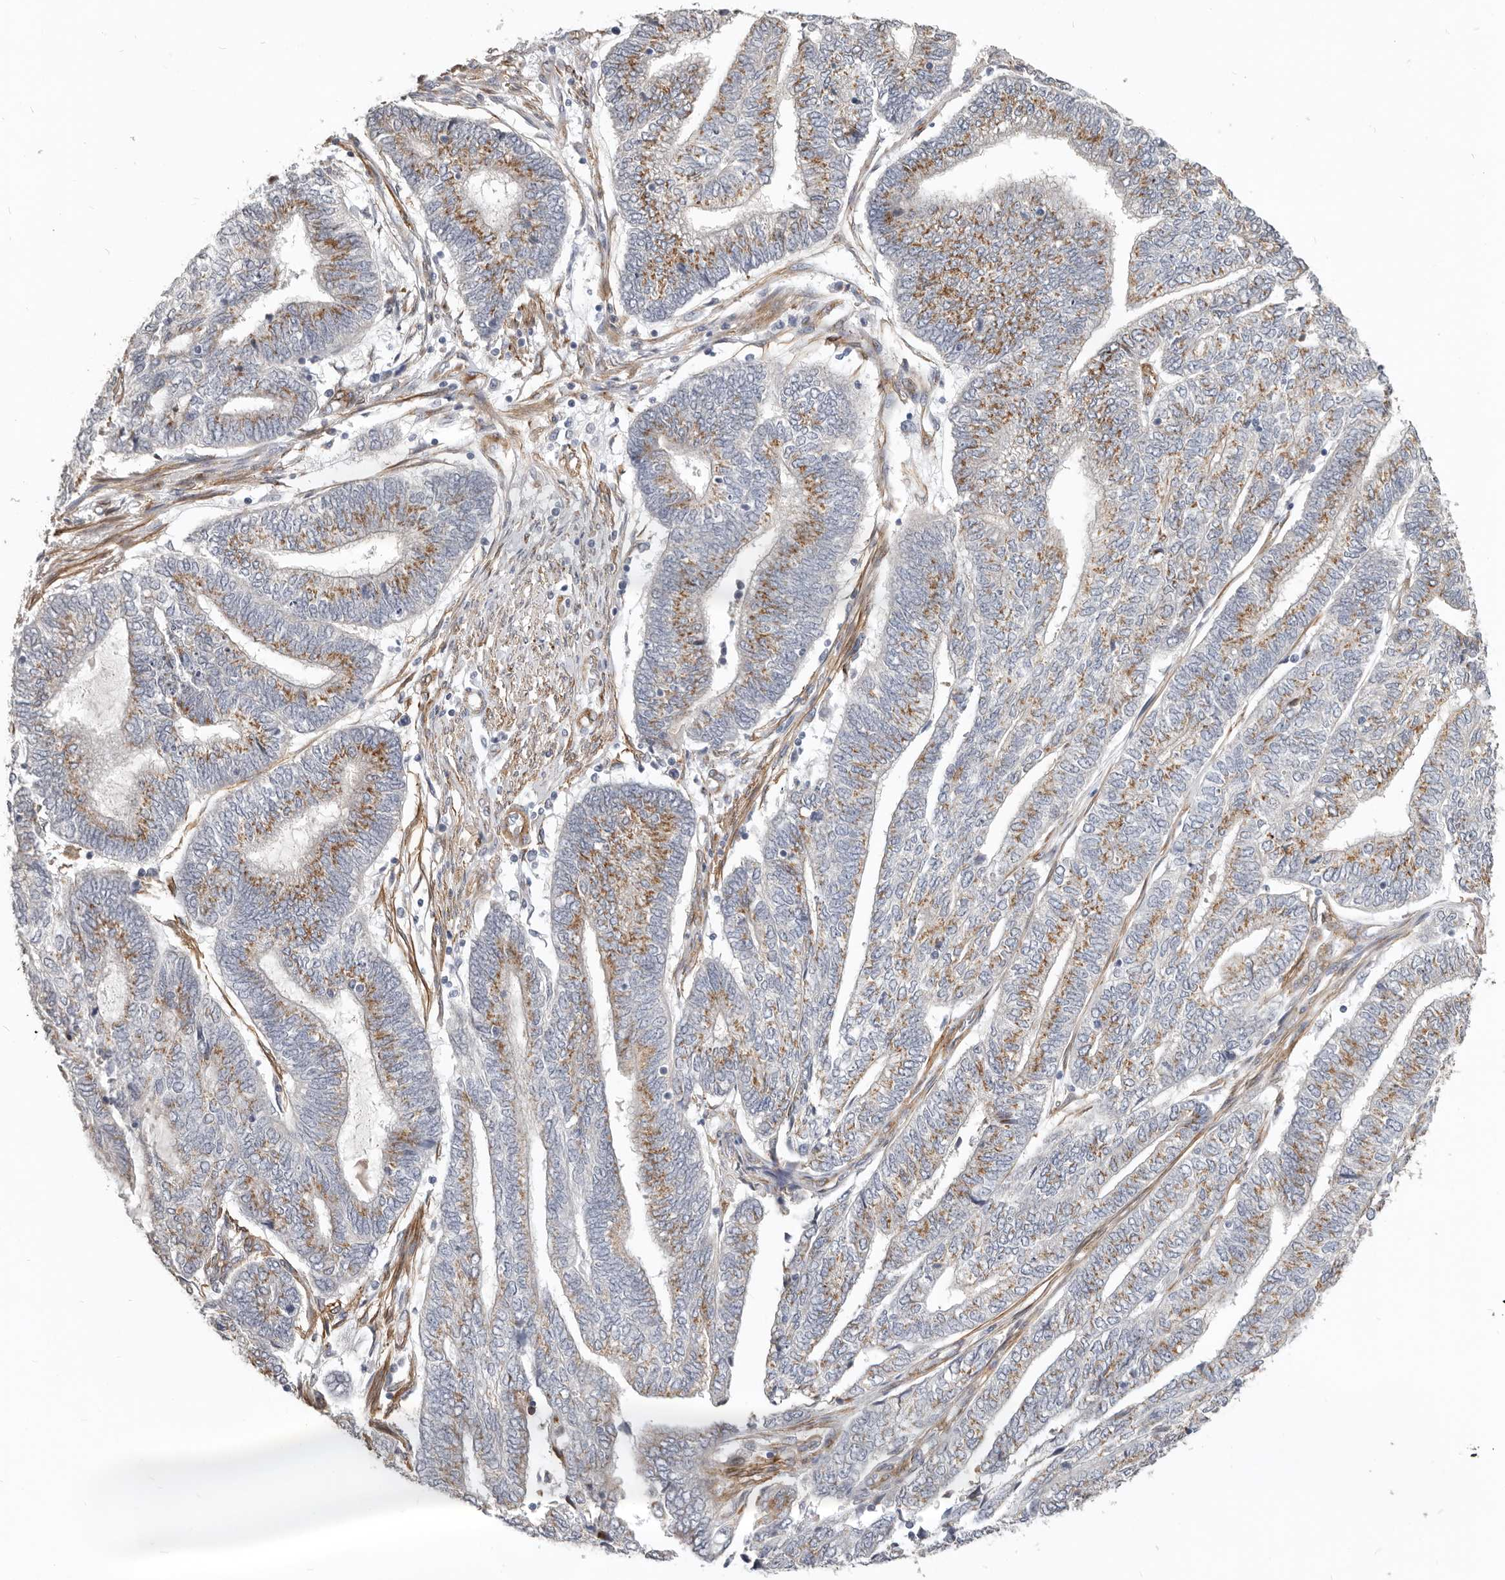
{"staining": {"intensity": "moderate", "quantity": "25%-75%", "location": "cytoplasmic/membranous"}, "tissue": "endometrial cancer", "cell_type": "Tumor cells", "image_type": "cancer", "snomed": [{"axis": "morphology", "description": "Adenocarcinoma, NOS"}, {"axis": "topography", "description": "Uterus"}, {"axis": "topography", "description": "Endometrium"}], "caption": "Protein staining shows moderate cytoplasmic/membranous positivity in approximately 25%-75% of tumor cells in endometrial cancer.", "gene": "RABAC1", "patient": {"sex": "female", "age": 70}}